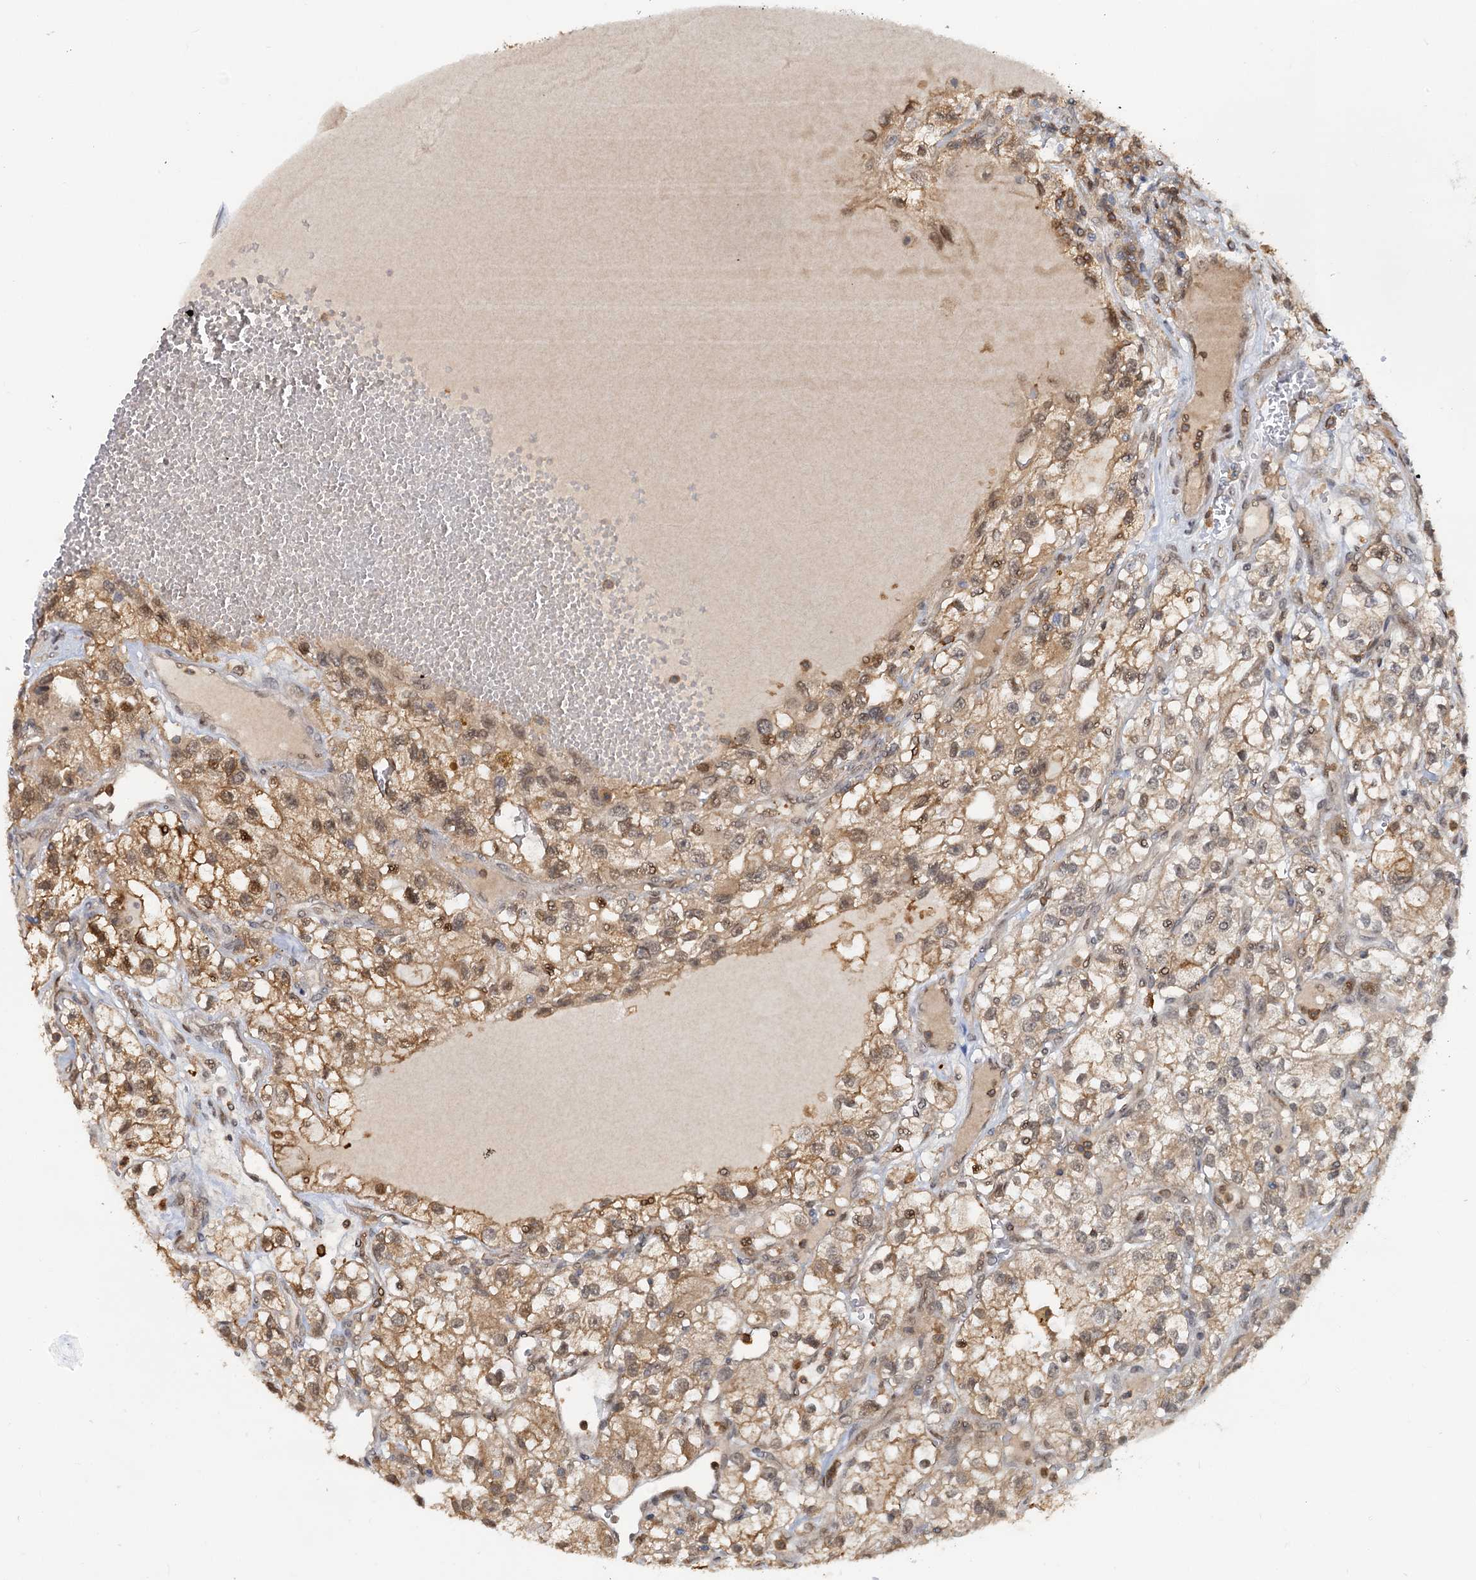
{"staining": {"intensity": "moderate", "quantity": ">75%", "location": "cytoplasmic/membranous,nuclear"}, "tissue": "renal cancer", "cell_type": "Tumor cells", "image_type": "cancer", "snomed": [{"axis": "morphology", "description": "Adenocarcinoma, NOS"}, {"axis": "topography", "description": "Kidney"}], "caption": "Human renal adenocarcinoma stained for a protein (brown) displays moderate cytoplasmic/membranous and nuclear positive expression in about >75% of tumor cells.", "gene": "ZNF609", "patient": {"sex": "female", "age": 57}}